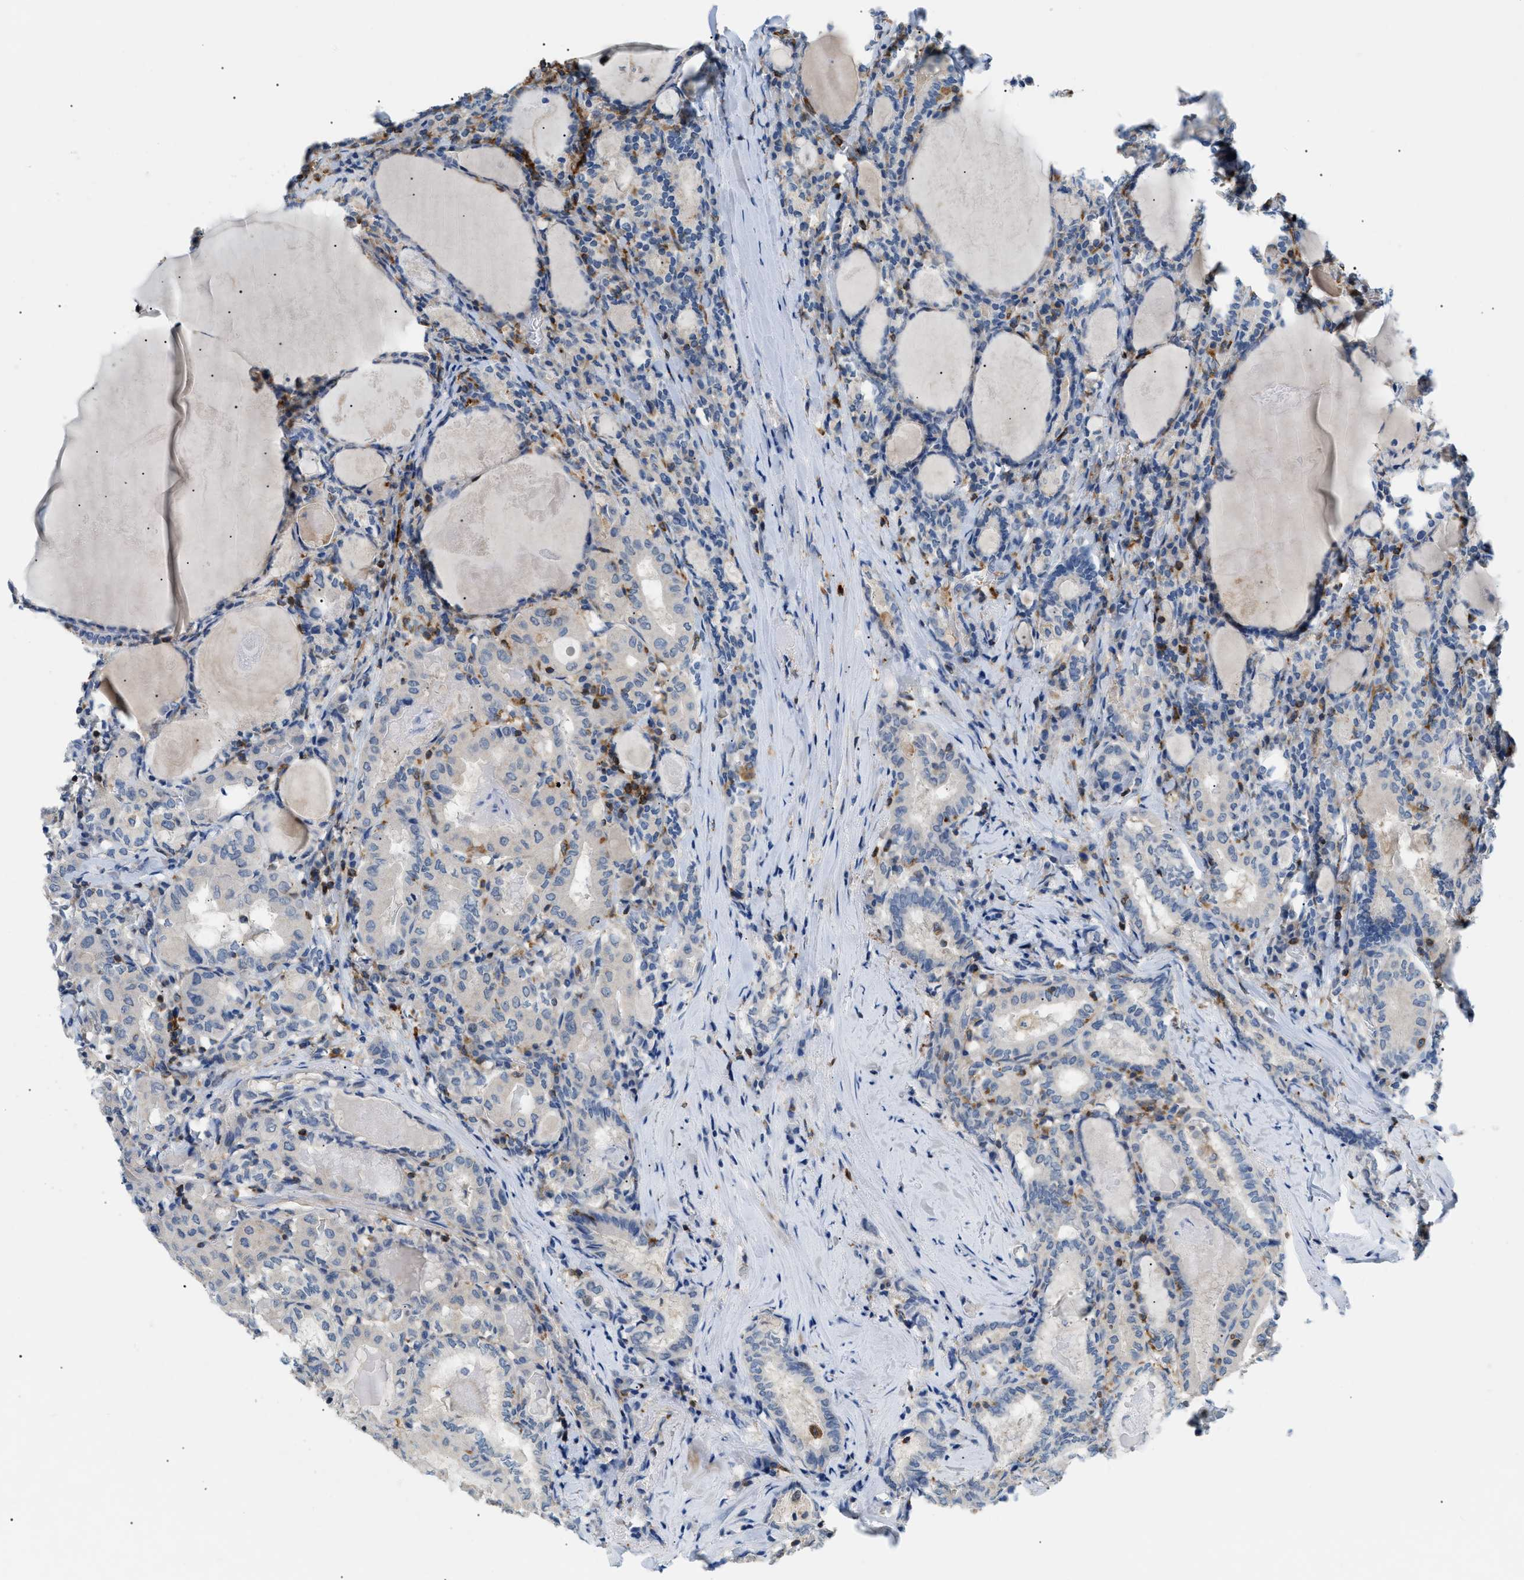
{"staining": {"intensity": "negative", "quantity": "none", "location": "none"}, "tissue": "thyroid cancer", "cell_type": "Tumor cells", "image_type": "cancer", "snomed": [{"axis": "morphology", "description": "Papillary adenocarcinoma, NOS"}, {"axis": "topography", "description": "Thyroid gland"}], "caption": "IHC of human thyroid cancer exhibits no staining in tumor cells.", "gene": "INPP5D", "patient": {"sex": "female", "age": 42}}